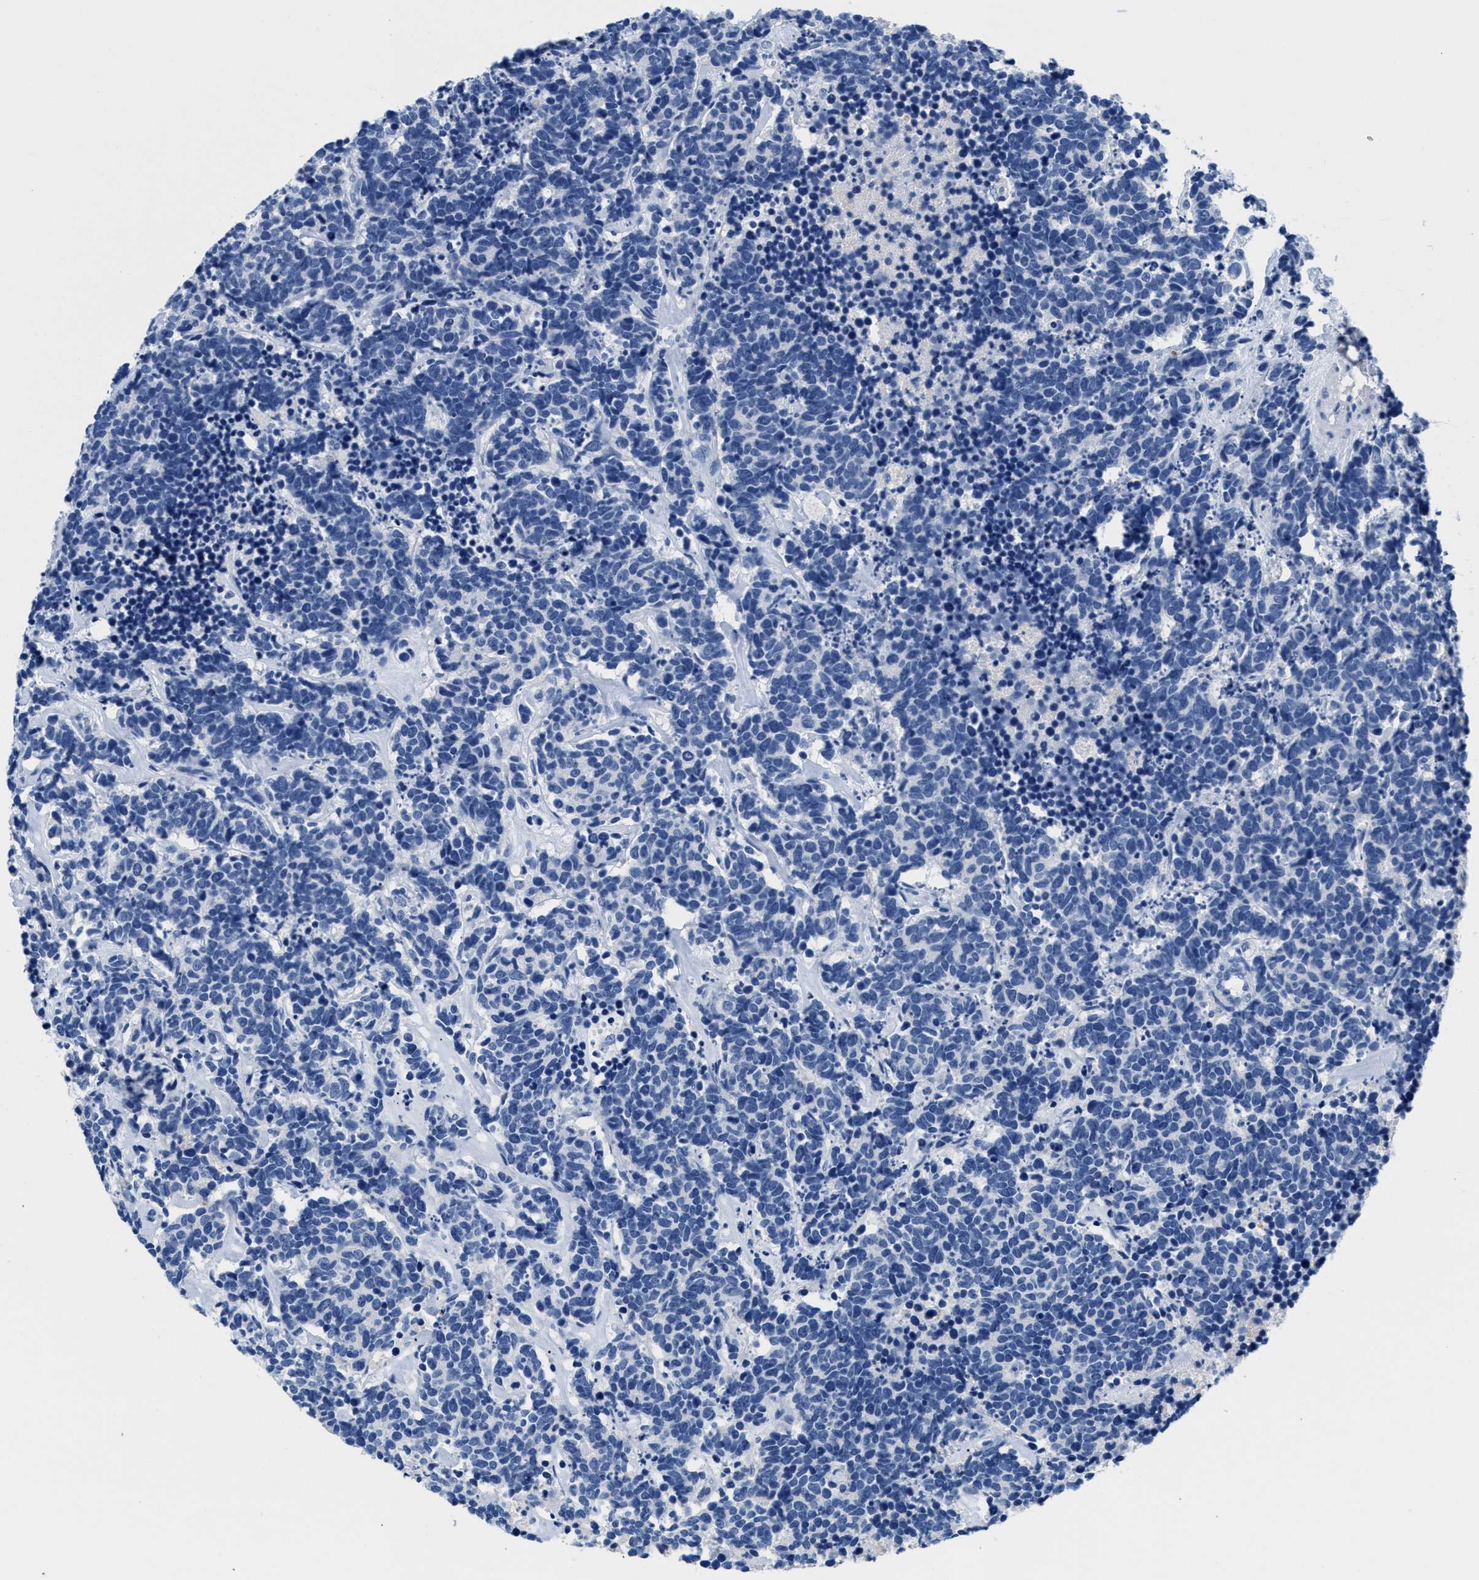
{"staining": {"intensity": "negative", "quantity": "none", "location": "none"}, "tissue": "carcinoid", "cell_type": "Tumor cells", "image_type": "cancer", "snomed": [{"axis": "morphology", "description": "Carcinoma, NOS"}, {"axis": "morphology", "description": "Carcinoid, malignant, NOS"}, {"axis": "topography", "description": "Urinary bladder"}], "caption": "Protein analysis of carcinoid demonstrates no significant positivity in tumor cells. (Brightfield microscopy of DAB (3,3'-diaminobenzidine) immunohistochemistry at high magnification).", "gene": "SLFN13", "patient": {"sex": "male", "age": 57}}